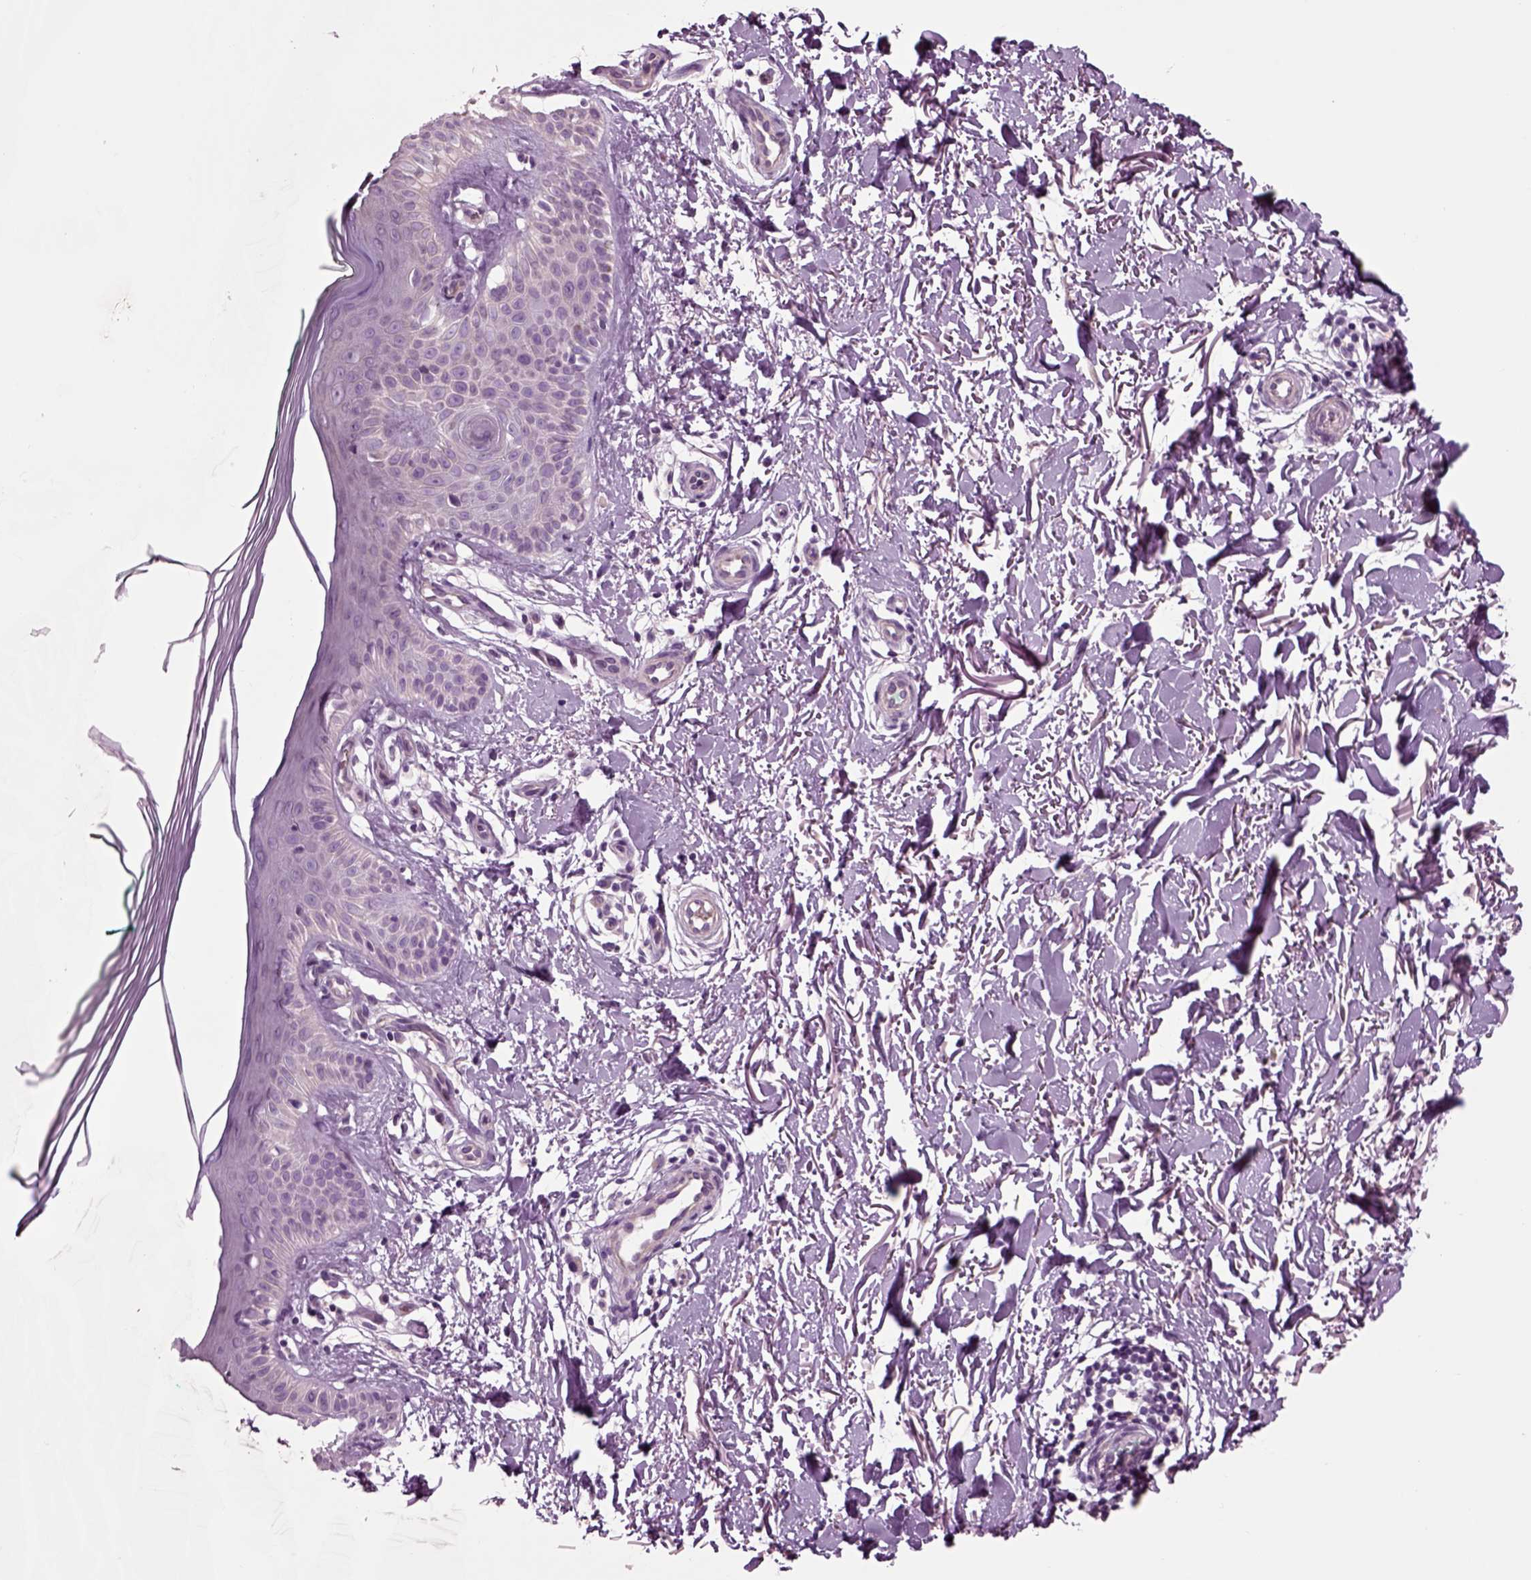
{"staining": {"intensity": "negative", "quantity": "none", "location": "none"}, "tissue": "skin", "cell_type": "Fibroblasts", "image_type": "normal", "snomed": [{"axis": "morphology", "description": "Normal tissue, NOS"}, {"axis": "morphology", "description": "Inflammation, NOS"}, {"axis": "morphology", "description": "Fibrosis, NOS"}, {"axis": "topography", "description": "Skin"}], "caption": "Immunohistochemistry (IHC) of benign skin shows no positivity in fibroblasts.", "gene": "CHGB", "patient": {"sex": "male", "age": 71}}